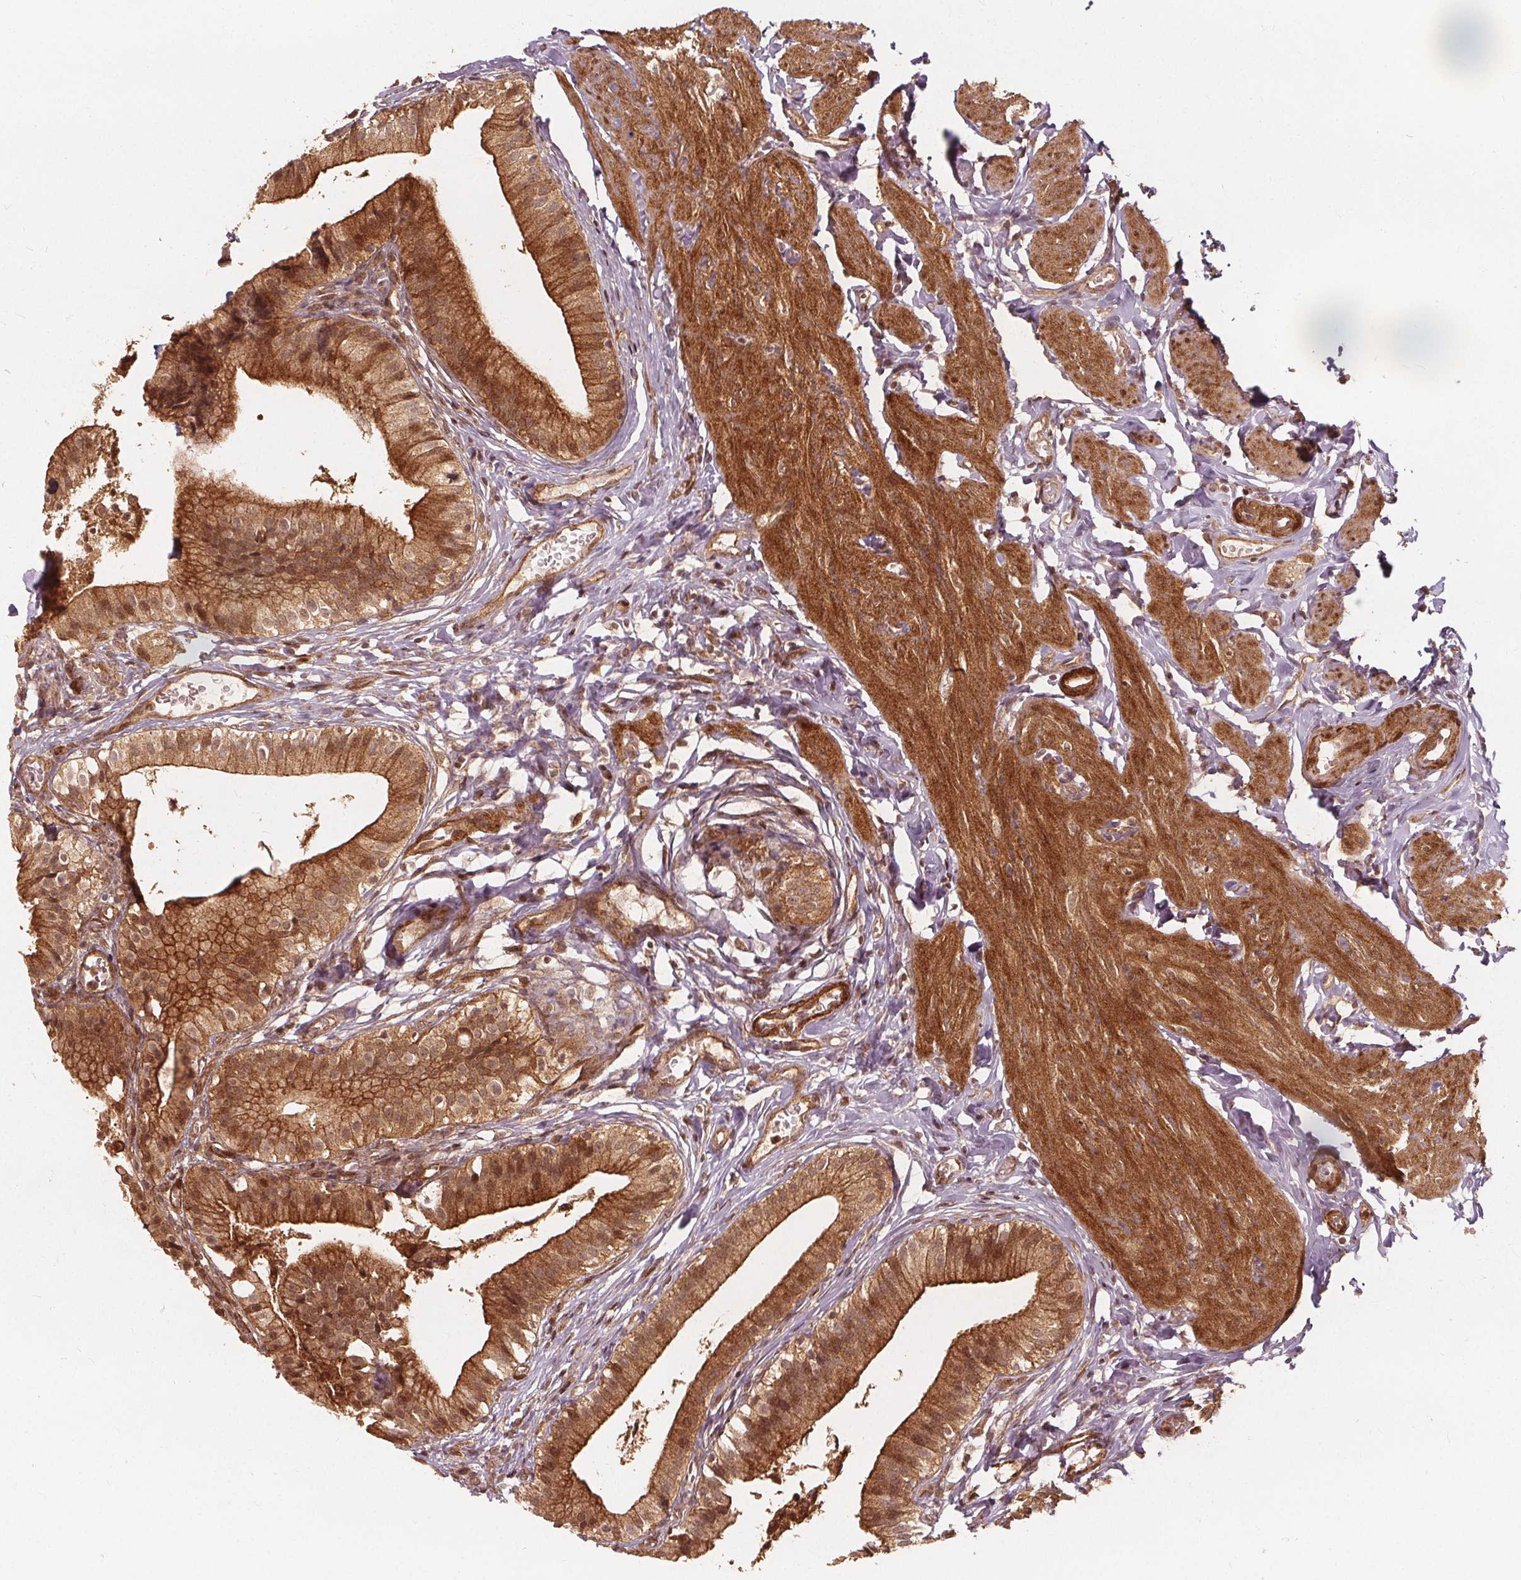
{"staining": {"intensity": "moderate", "quantity": ">75%", "location": "cytoplasmic/membranous,nuclear"}, "tissue": "gallbladder", "cell_type": "Glandular cells", "image_type": "normal", "snomed": [{"axis": "morphology", "description": "Normal tissue, NOS"}, {"axis": "topography", "description": "Gallbladder"}], "caption": "Immunohistochemistry (IHC) staining of benign gallbladder, which displays medium levels of moderate cytoplasmic/membranous,nuclear staining in about >75% of glandular cells indicating moderate cytoplasmic/membranous,nuclear protein expression. The staining was performed using DAB (brown) for protein detection and nuclei were counterstained in hematoxylin (blue).", "gene": "PPP1CB", "patient": {"sex": "female", "age": 47}}